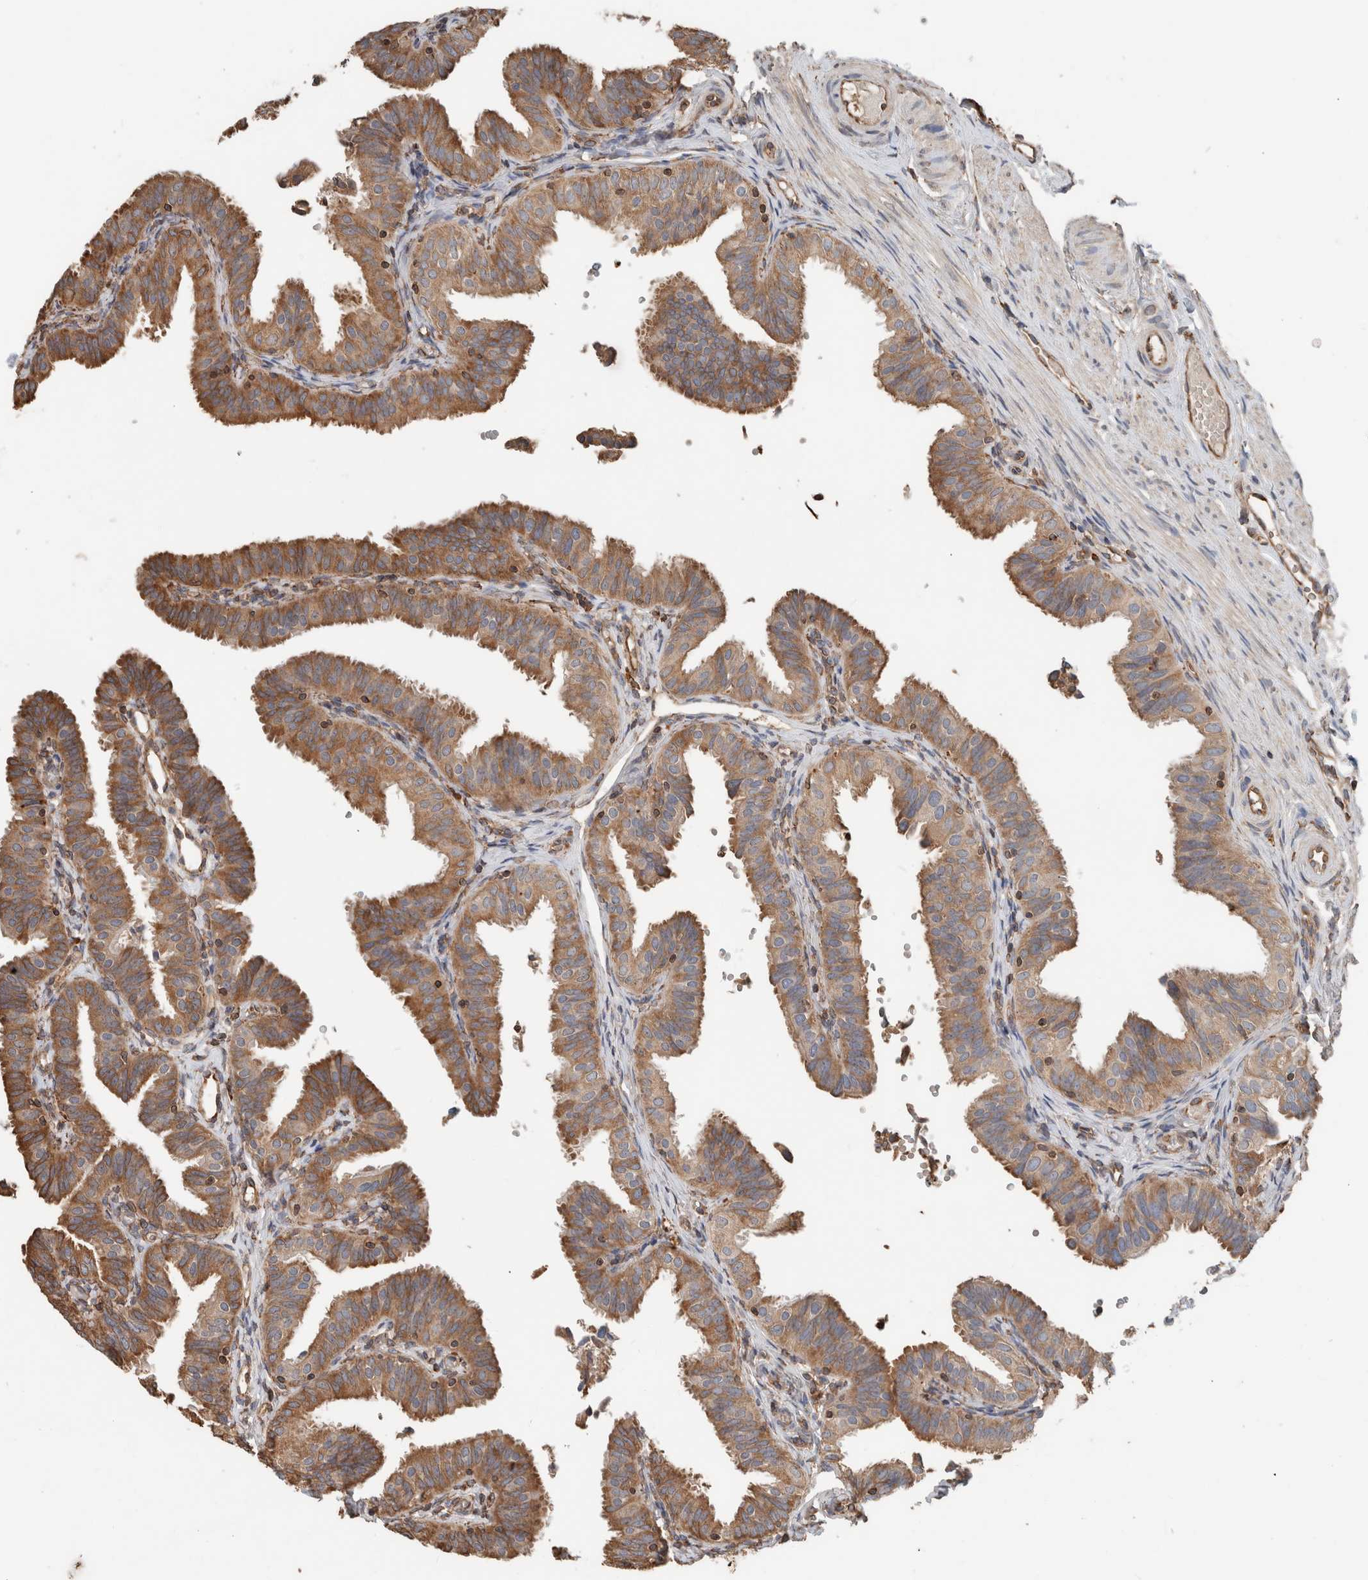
{"staining": {"intensity": "moderate", "quantity": ">75%", "location": "cytoplasmic/membranous"}, "tissue": "fallopian tube", "cell_type": "Glandular cells", "image_type": "normal", "snomed": [{"axis": "morphology", "description": "Normal tissue, NOS"}, {"axis": "topography", "description": "Fallopian tube"}], "caption": "This photomicrograph displays IHC staining of normal human fallopian tube, with medium moderate cytoplasmic/membranous positivity in about >75% of glandular cells.", "gene": "ERAP2", "patient": {"sex": "female", "age": 35}}